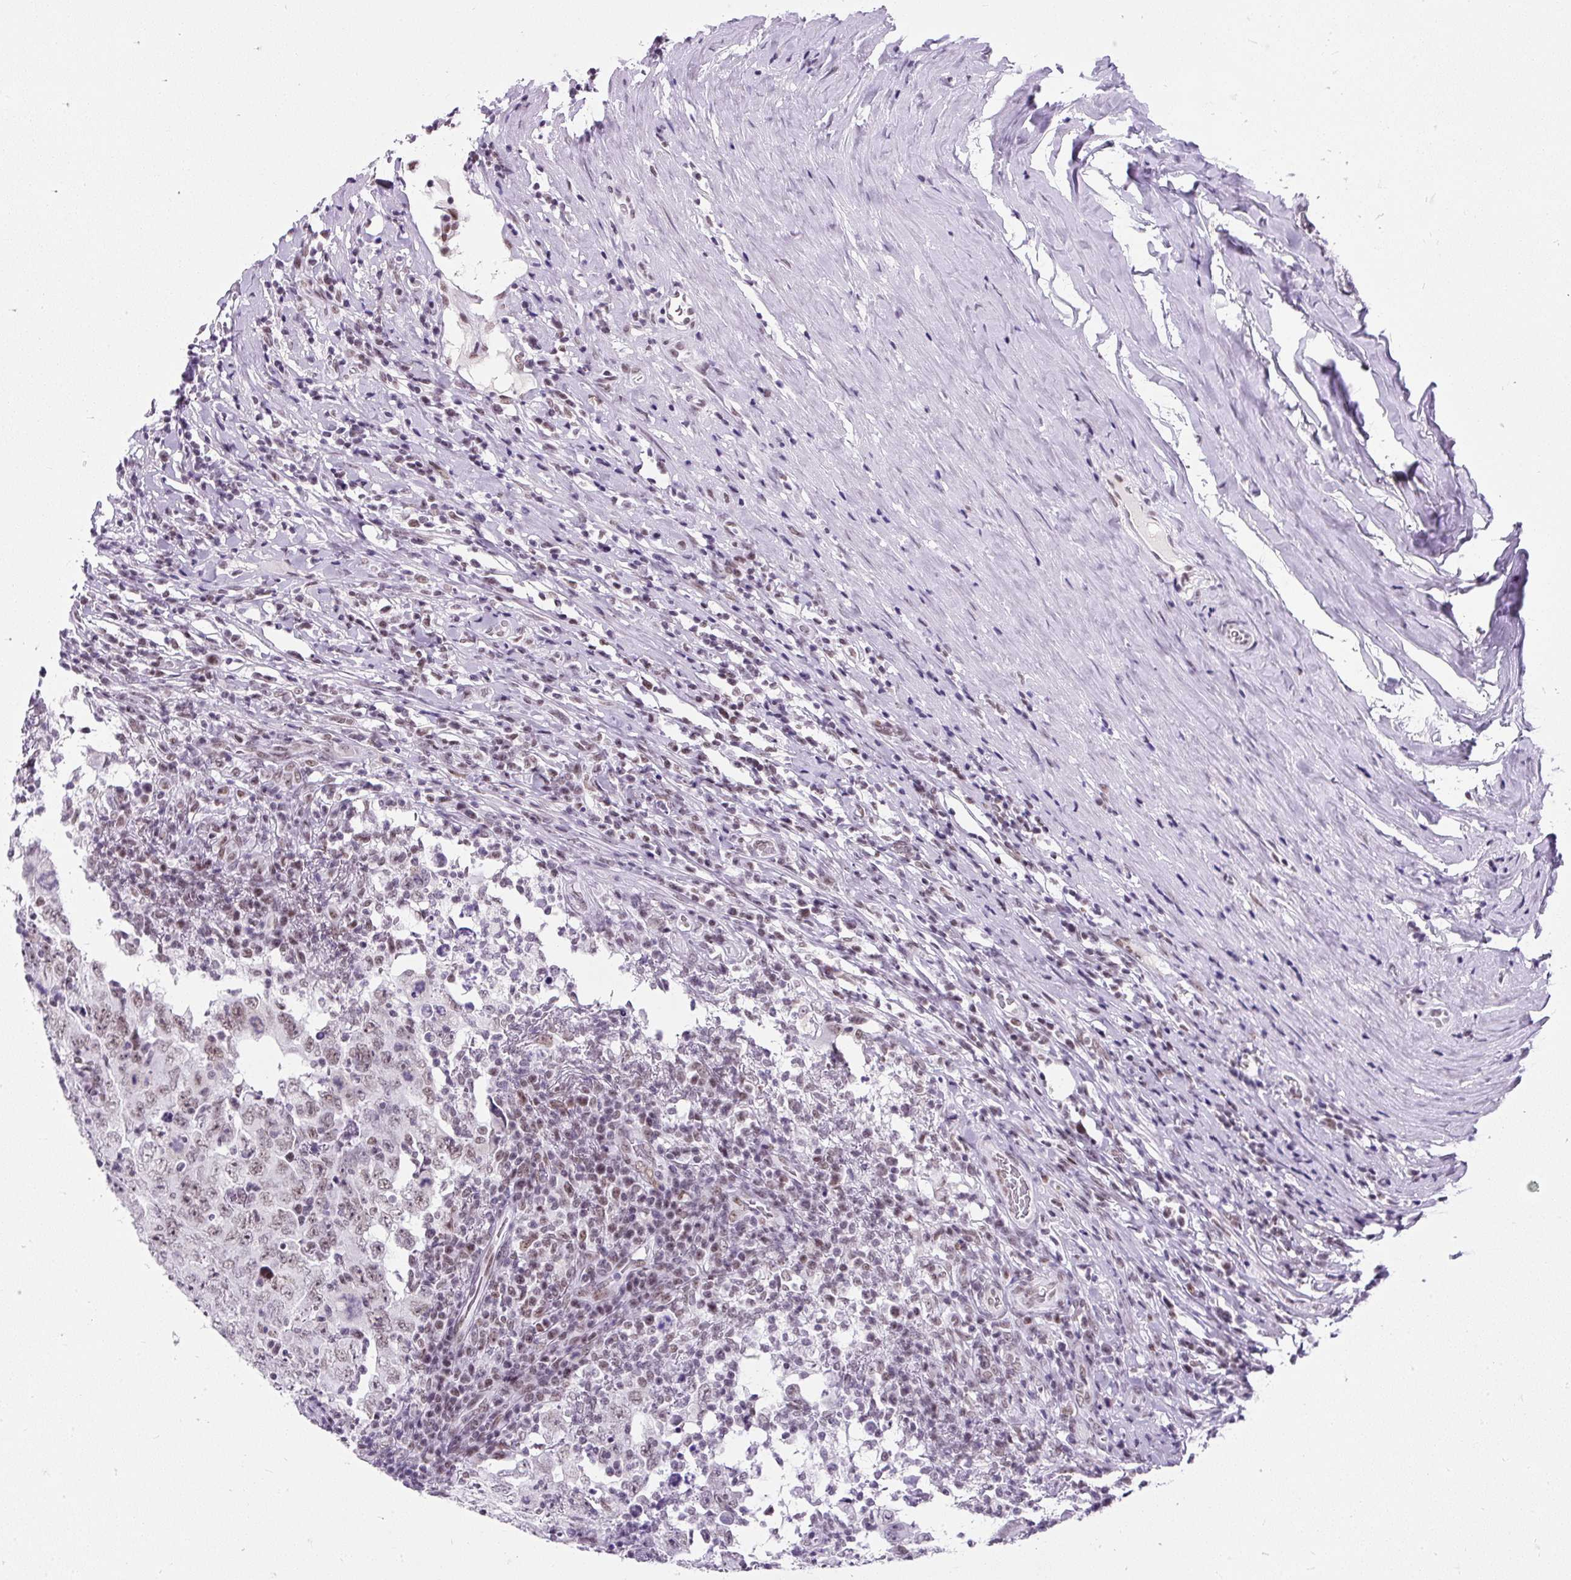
{"staining": {"intensity": "weak", "quantity": ">75%", "location": "nuclear"}, "tissue": "testis cancer", "cell_type": "Tumor cells", "image_type": "cancer", "snomed": [{"axis": "morphology", "description": "Carcinoma, Embryonal, NOS"}, {"axis": "topography", "description": "Testis"}], "caption": "This histopathology image exhibits immunohistochemistry (IHC) staining of testis cancer, with low weak nuclear staining in approximately >75% of tumor cells.", "gene": "PLCXD2", "patient": {"sex": "male", "age": 26}}